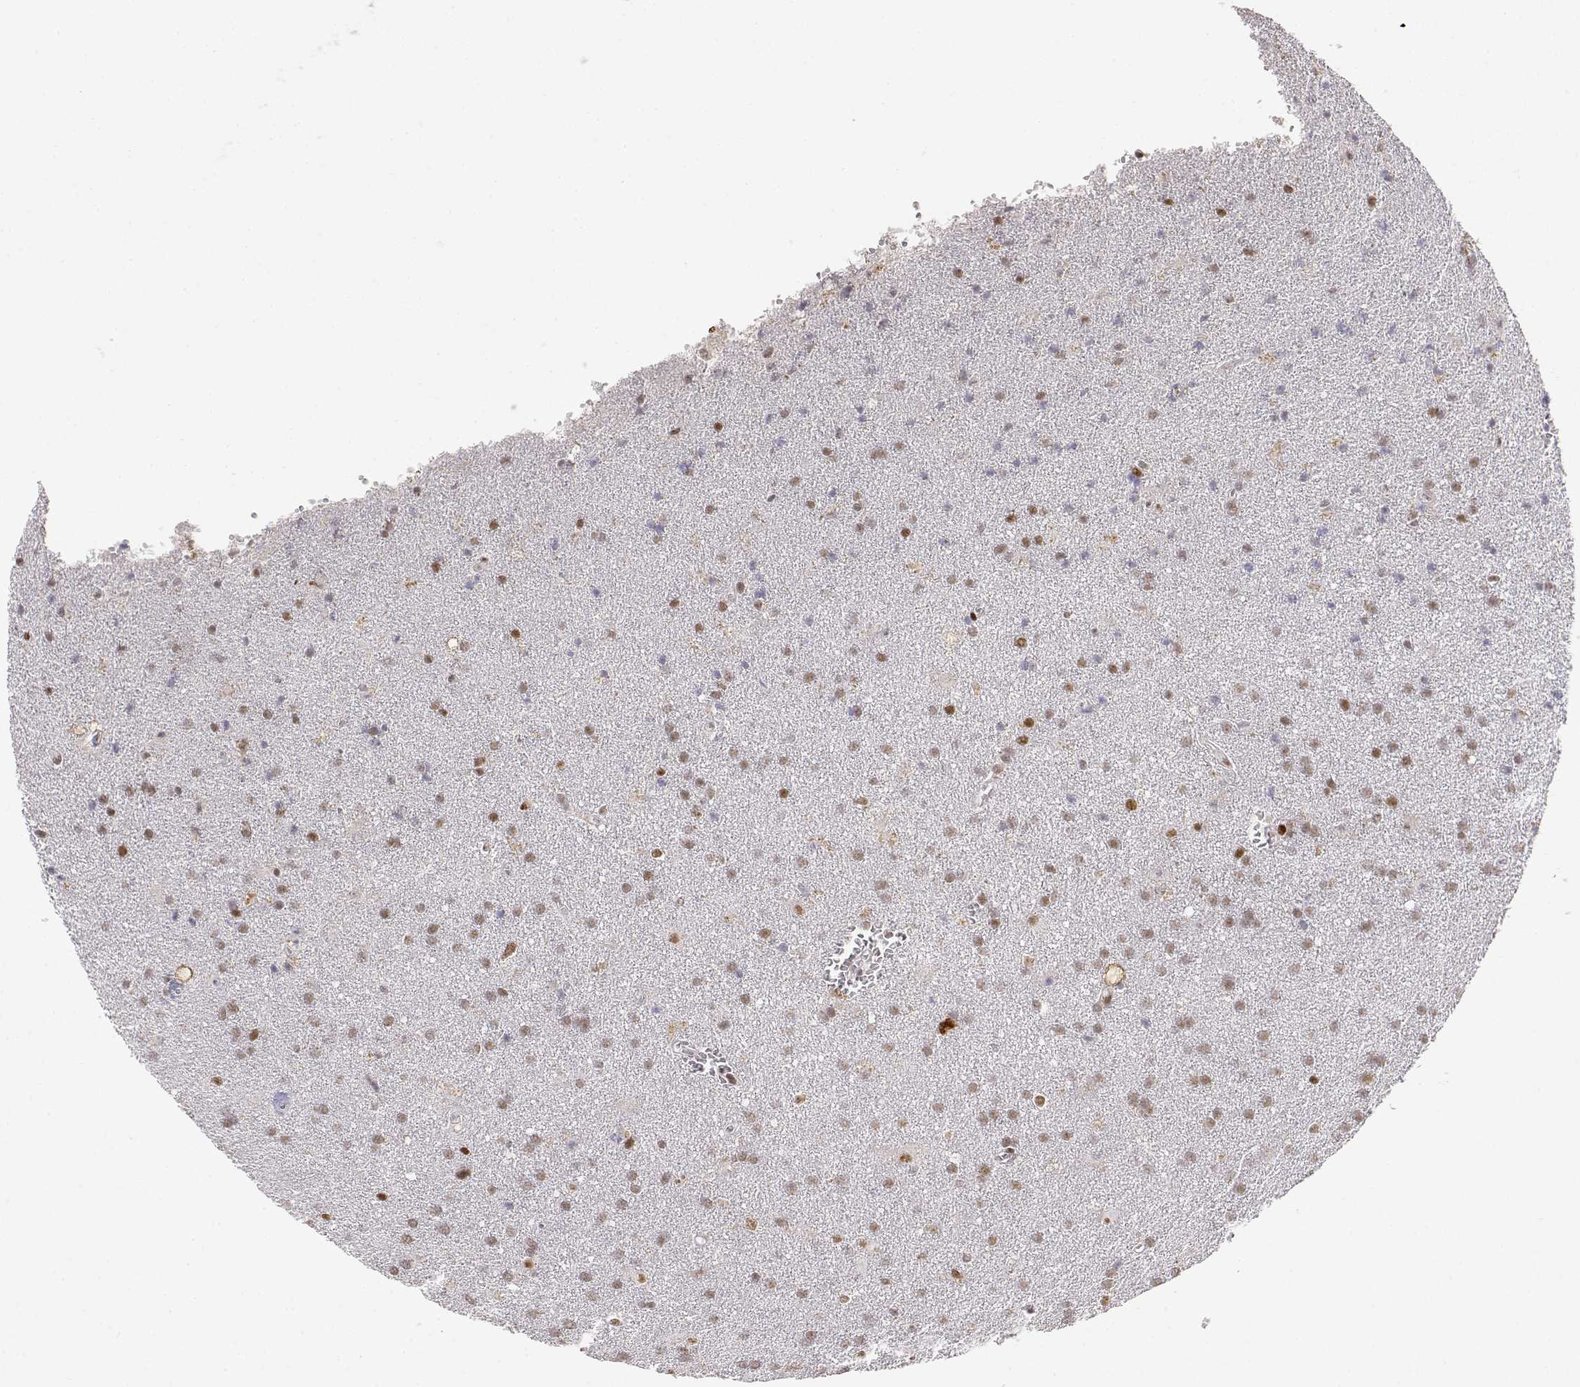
{"staining": {"intensity": "moderate", "quantity": "<25%", "location": "nuclear"}, "tissue": "glioma", "cell_type": "Tumor cells", "image_type": "cancer", "snomed": [{"axis": "morphology", "description": "Glioma, malignant, Low grade"}, {"axis": "topography", "description": "Brain"}], "caption": "An immunohistochemistry histopathology image of tumor tissue is shown. Protein staining in brown highlights moderate nuclear positivity in glioma within tumor cells.", "gene": "RSF1", "patient": {"sex": "male", "age": 58}}